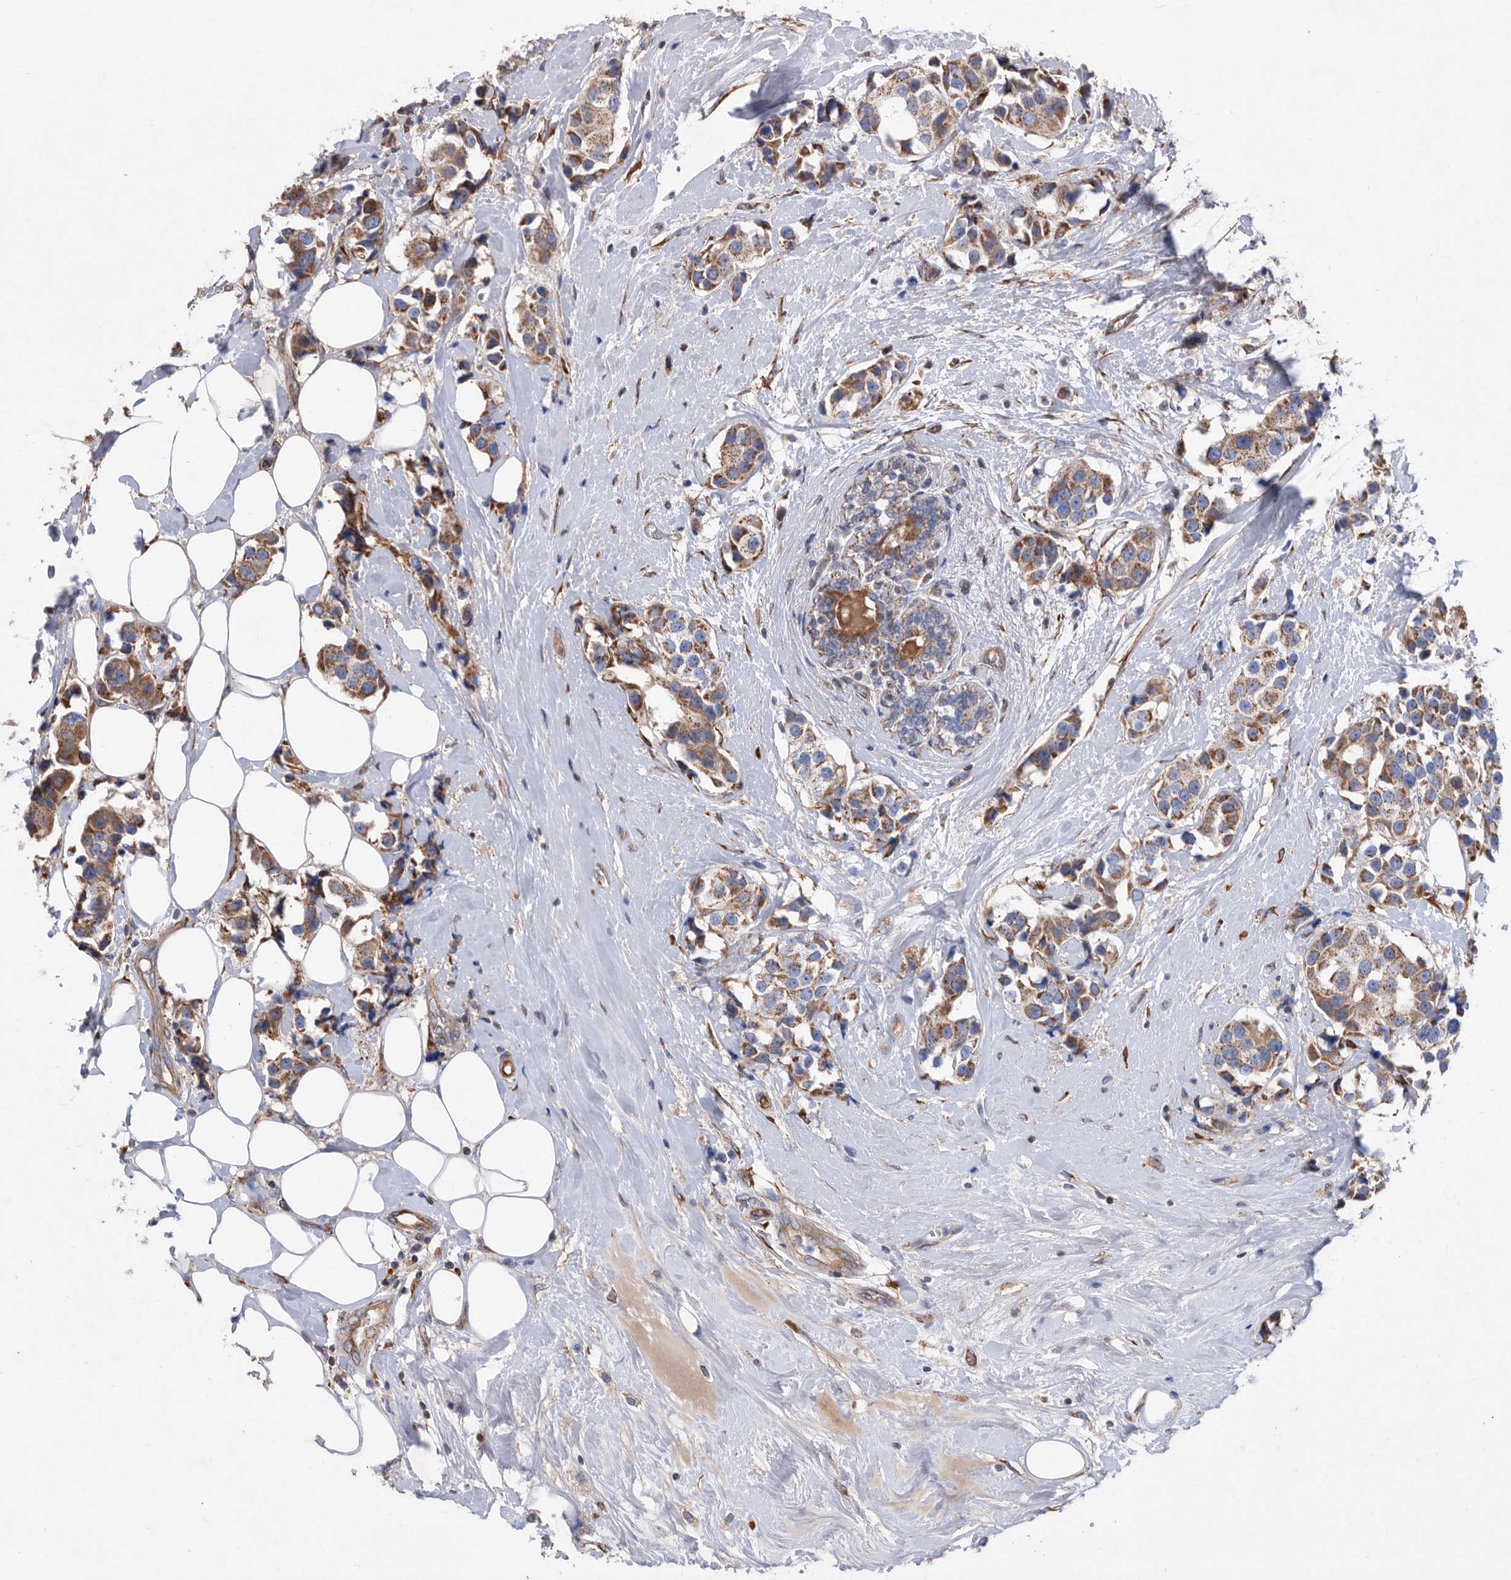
{"staining": {"intensity": "moderate", "quantity": ">75%", "location": "cytoplasmic/membranous"}, "tissue": "breast cancer", "cell_type": "Tumor cells", "image_type": "cancer", "snomed": [{"axis": "morphology", "description": "Normal tissue, NOS"}, {"axis": "morphology", "description": "Duct carcinoma"}, {"axis": "topography", "description": "Breast"}], "caption": "This photomicrograph reveals IHC staining of breast cancer, with medium moderate cytoplasmic/membranous positivity in approximately >75% of tumor cells.", "gene": "ATP13A3", "patient": {"sex": "female", "age": 39}}